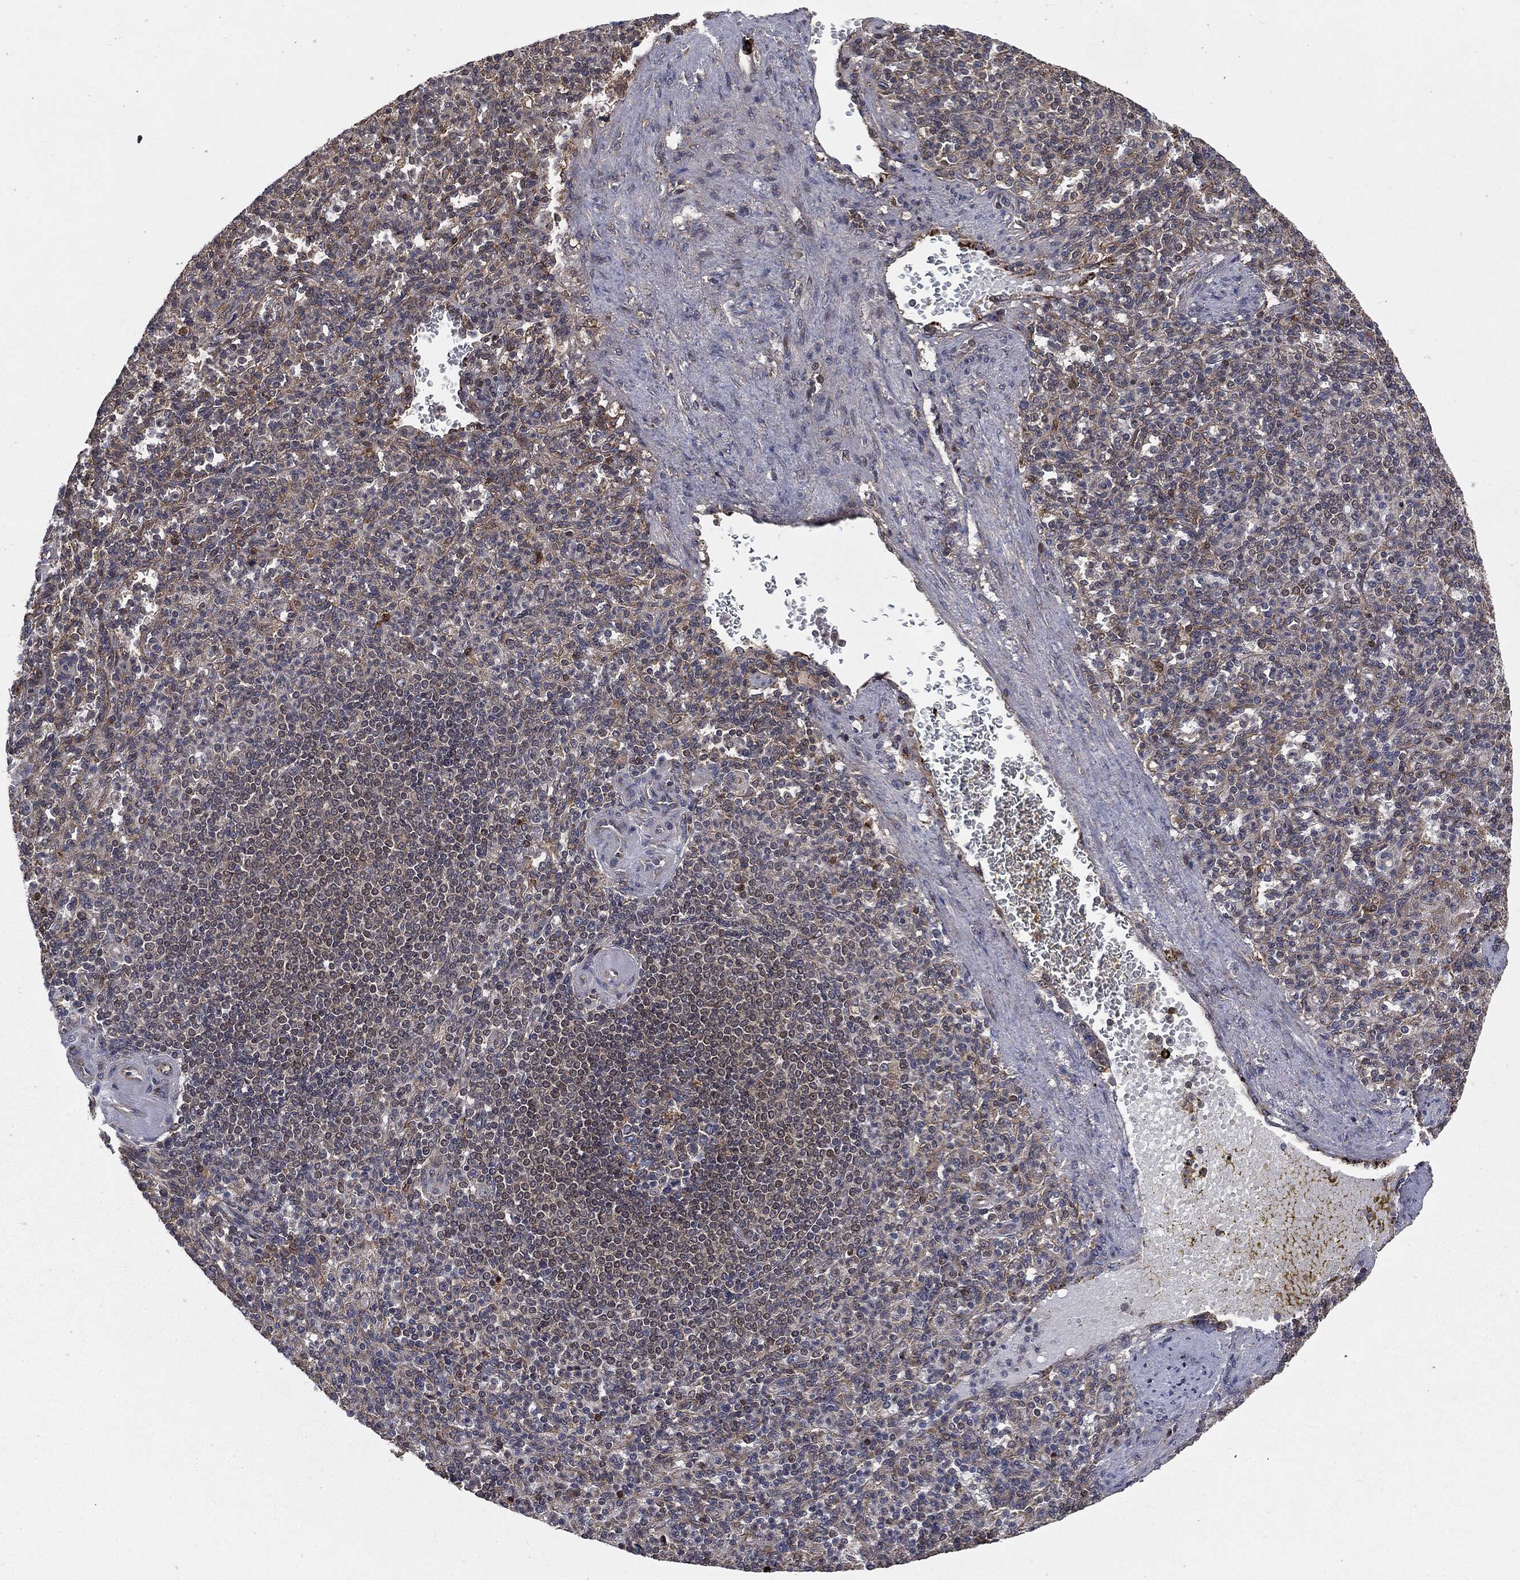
{"staining": {"intensity": "weak", "quantity": "<25%", "location": "cytoplasmic/membranous"}, "tissue": "spleen", "cell_type": "Cells in red pulp", "image_type": "normal", "snomed": [{"axis": "morphology", "description": "Normal tissue, NOS"}, {"axis": "topography", "description": "Spleen"}], "caption": "Spleen stained for a protein using immunohistochemistry (IHC) demonstrates no expression cells in red pulp.", "gene": "PLOD3", "patient": {"sex": "female", "age": 74}}